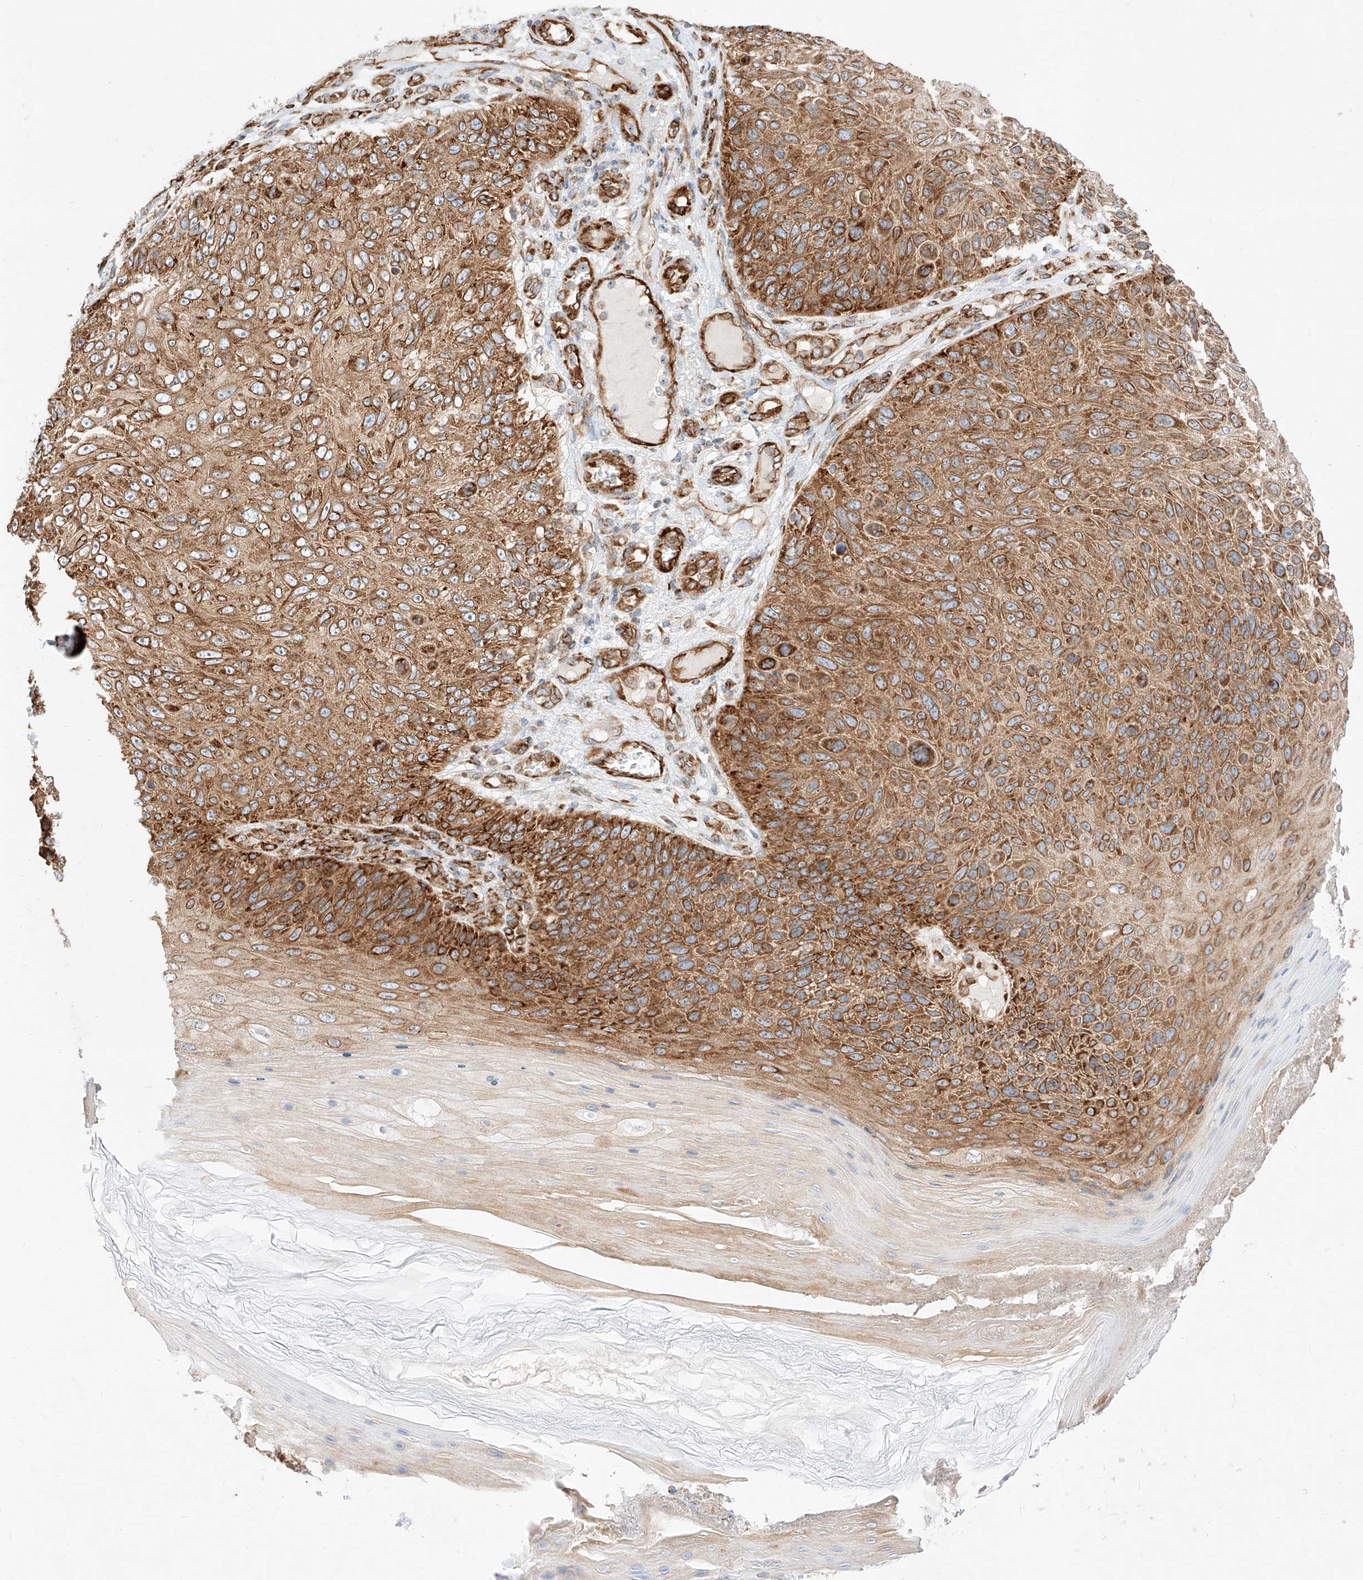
{"staining": {"intensity": "strong", "quantity": ">75%", "location": "cytoplasmic/membranous"}, "tissue": "skin cancer", "cell_type": "Tumor cells", "image_type": "cancer", "snomed": [{"axis": "morphology", "description": "Squamous cell carcinoma, NOS"}, {"axis": "topography", "description": "Skin"}], "caption": "Protein expression analysis of skin cancer demonstrates strong cytoplasmic/membranous staining in about >75% of tumor cells.", "gene": "CSGALNACT2", "patient": {"sex": "female", "age": 88}}